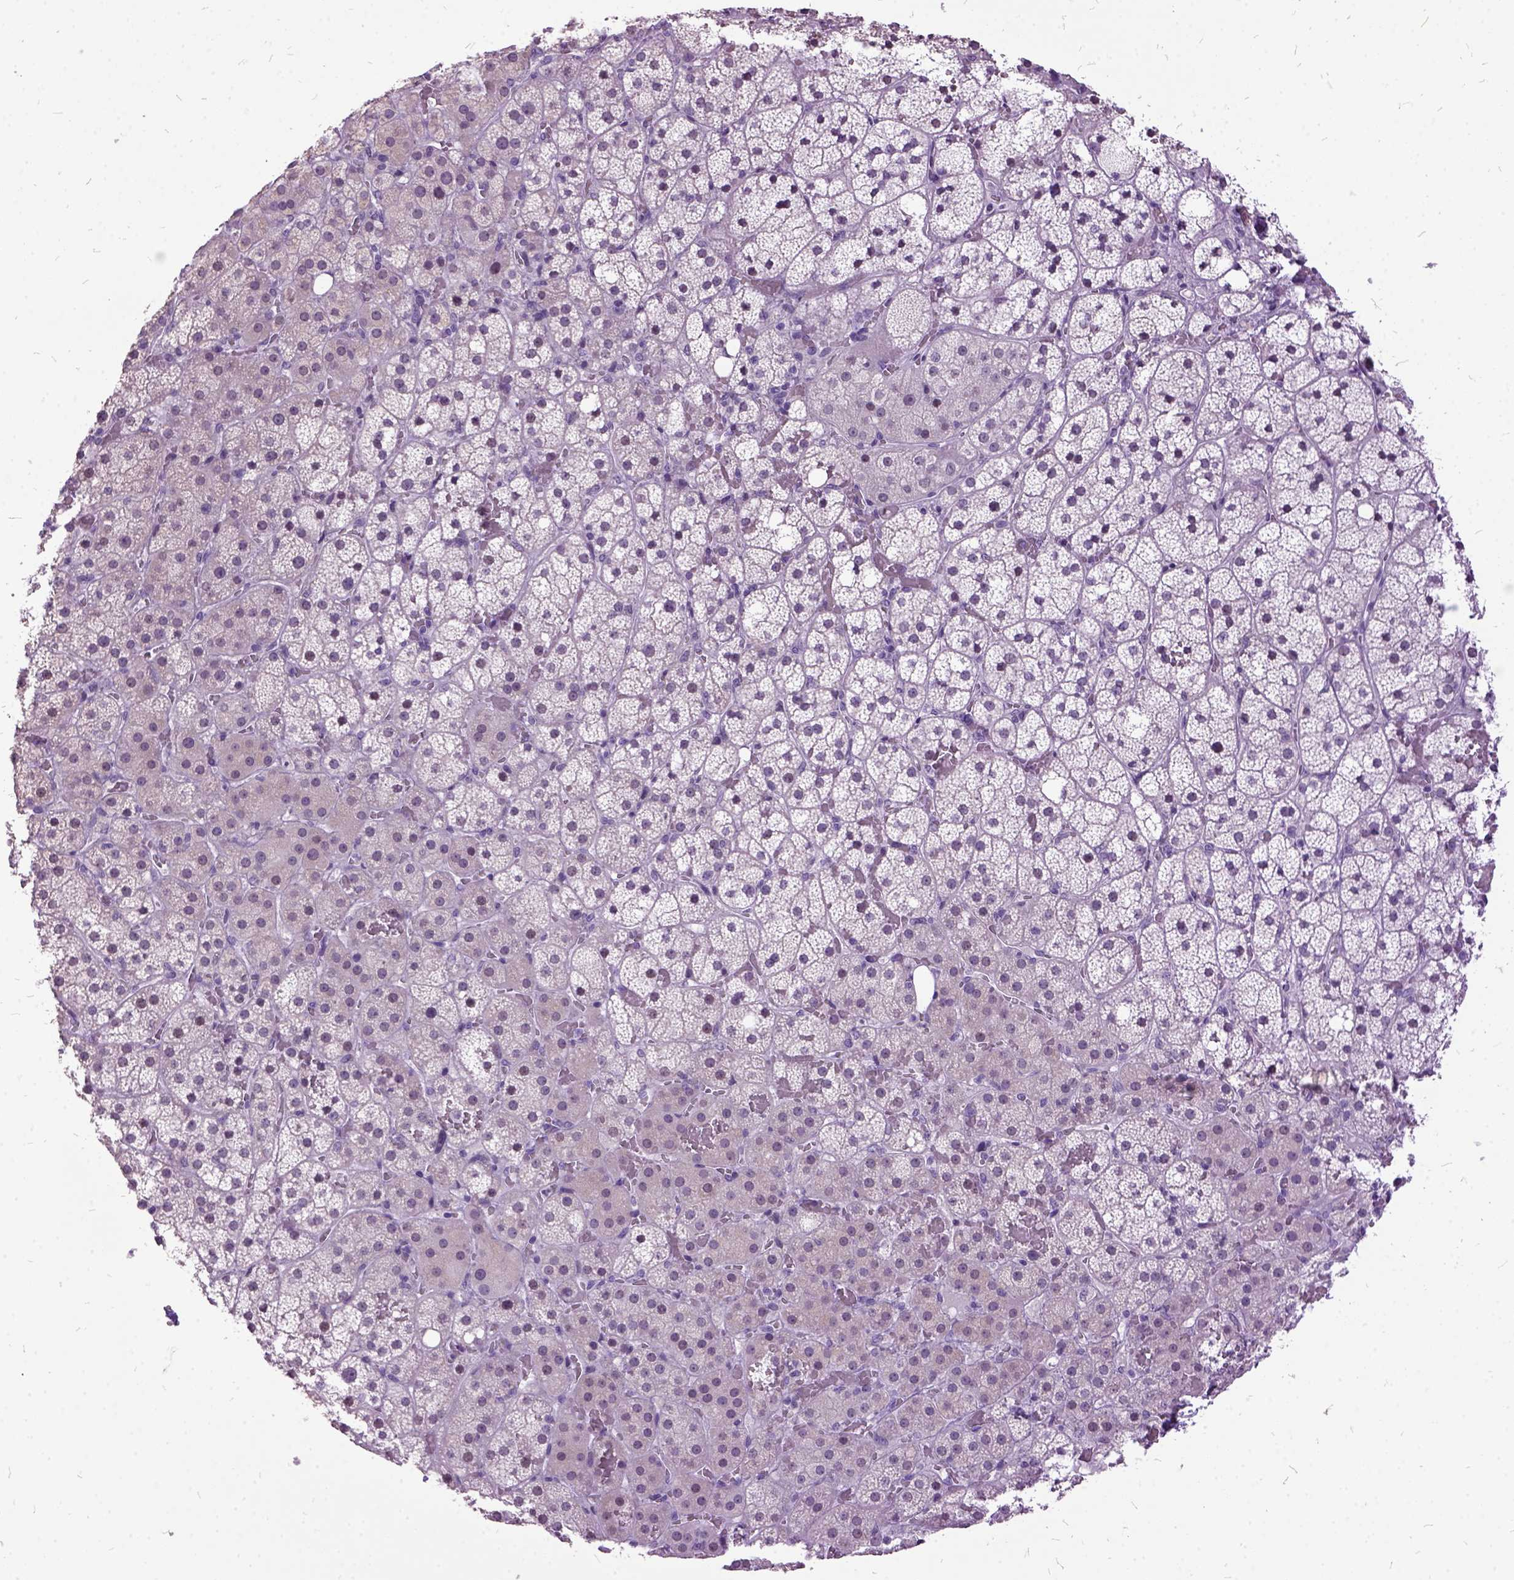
{"staining": {"intensity": "negative", "quantity": "none", "location": "none"}, "tissue": "adrenal gland", "cell_type": "Glandular cells", "image_type": "normal", "snomed": [{"axis": "morphology", "description": "Normal tissue, NOS"}, {"axis": "topography", "description": "Adrenal gland"}], "caption": "The micrograph reveals no significant expression in glandular cells of adrenal gland.", "gene": "MME", "patient": {"sex": "male", "age": 53}}